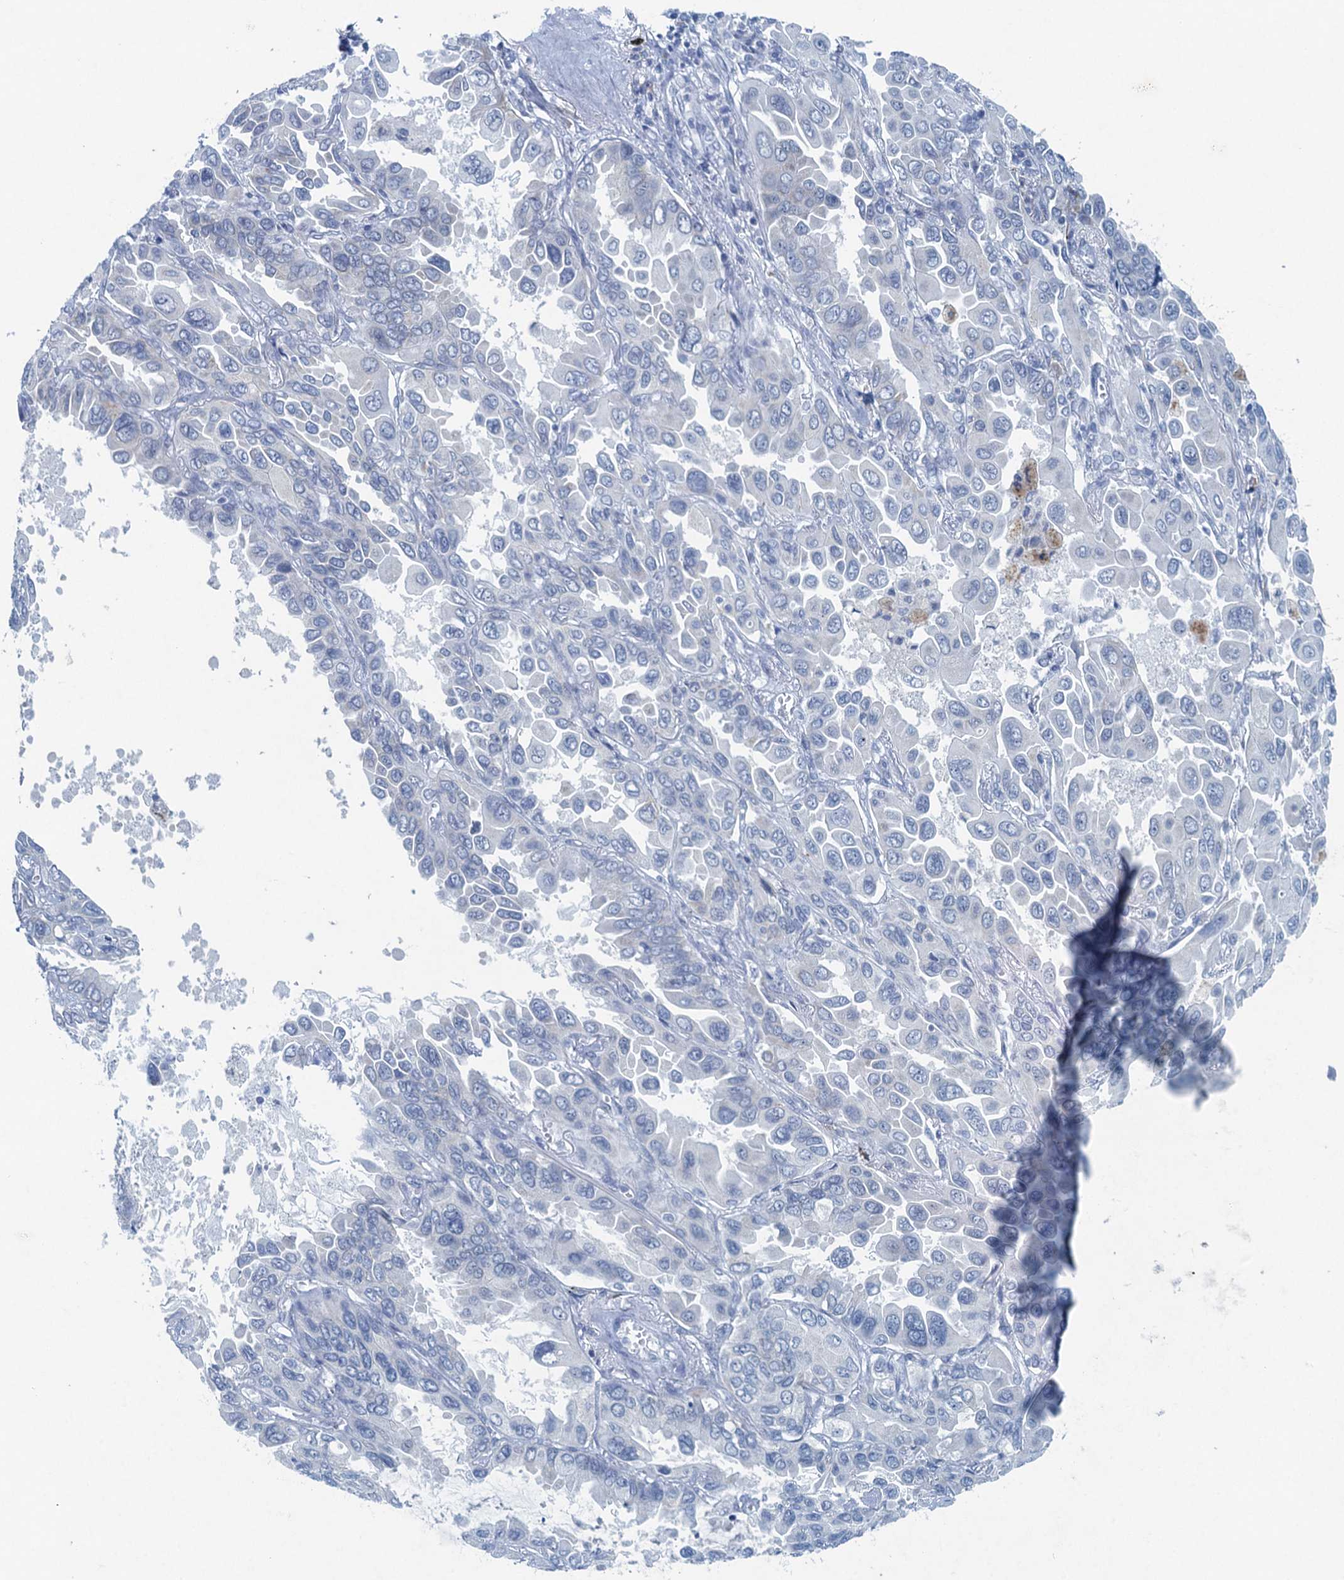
{"staining": {"intensity": "negative", "quantity": "none", "location": "none"}, "tissue": "lung cancer", "cell_type": "Tumor cells", "image_type": "cancer", "snomed": [{"axis": "morphology", "description": "Adenocarcinoma, NOS"}, {"axis": "topography", "description": "Lung"}], "caption": "A photomicrograph of human lung cancer (adenocarcinoma) is negative for staining in tumor cells. The staining is performed using DAB (3,3'-diaminobenzidine) brown chromogen with nuclei counter-stained in using hematoxylin.", "gene": "HAPSTR1", "patient": {"sex": "male", "age": 64}}